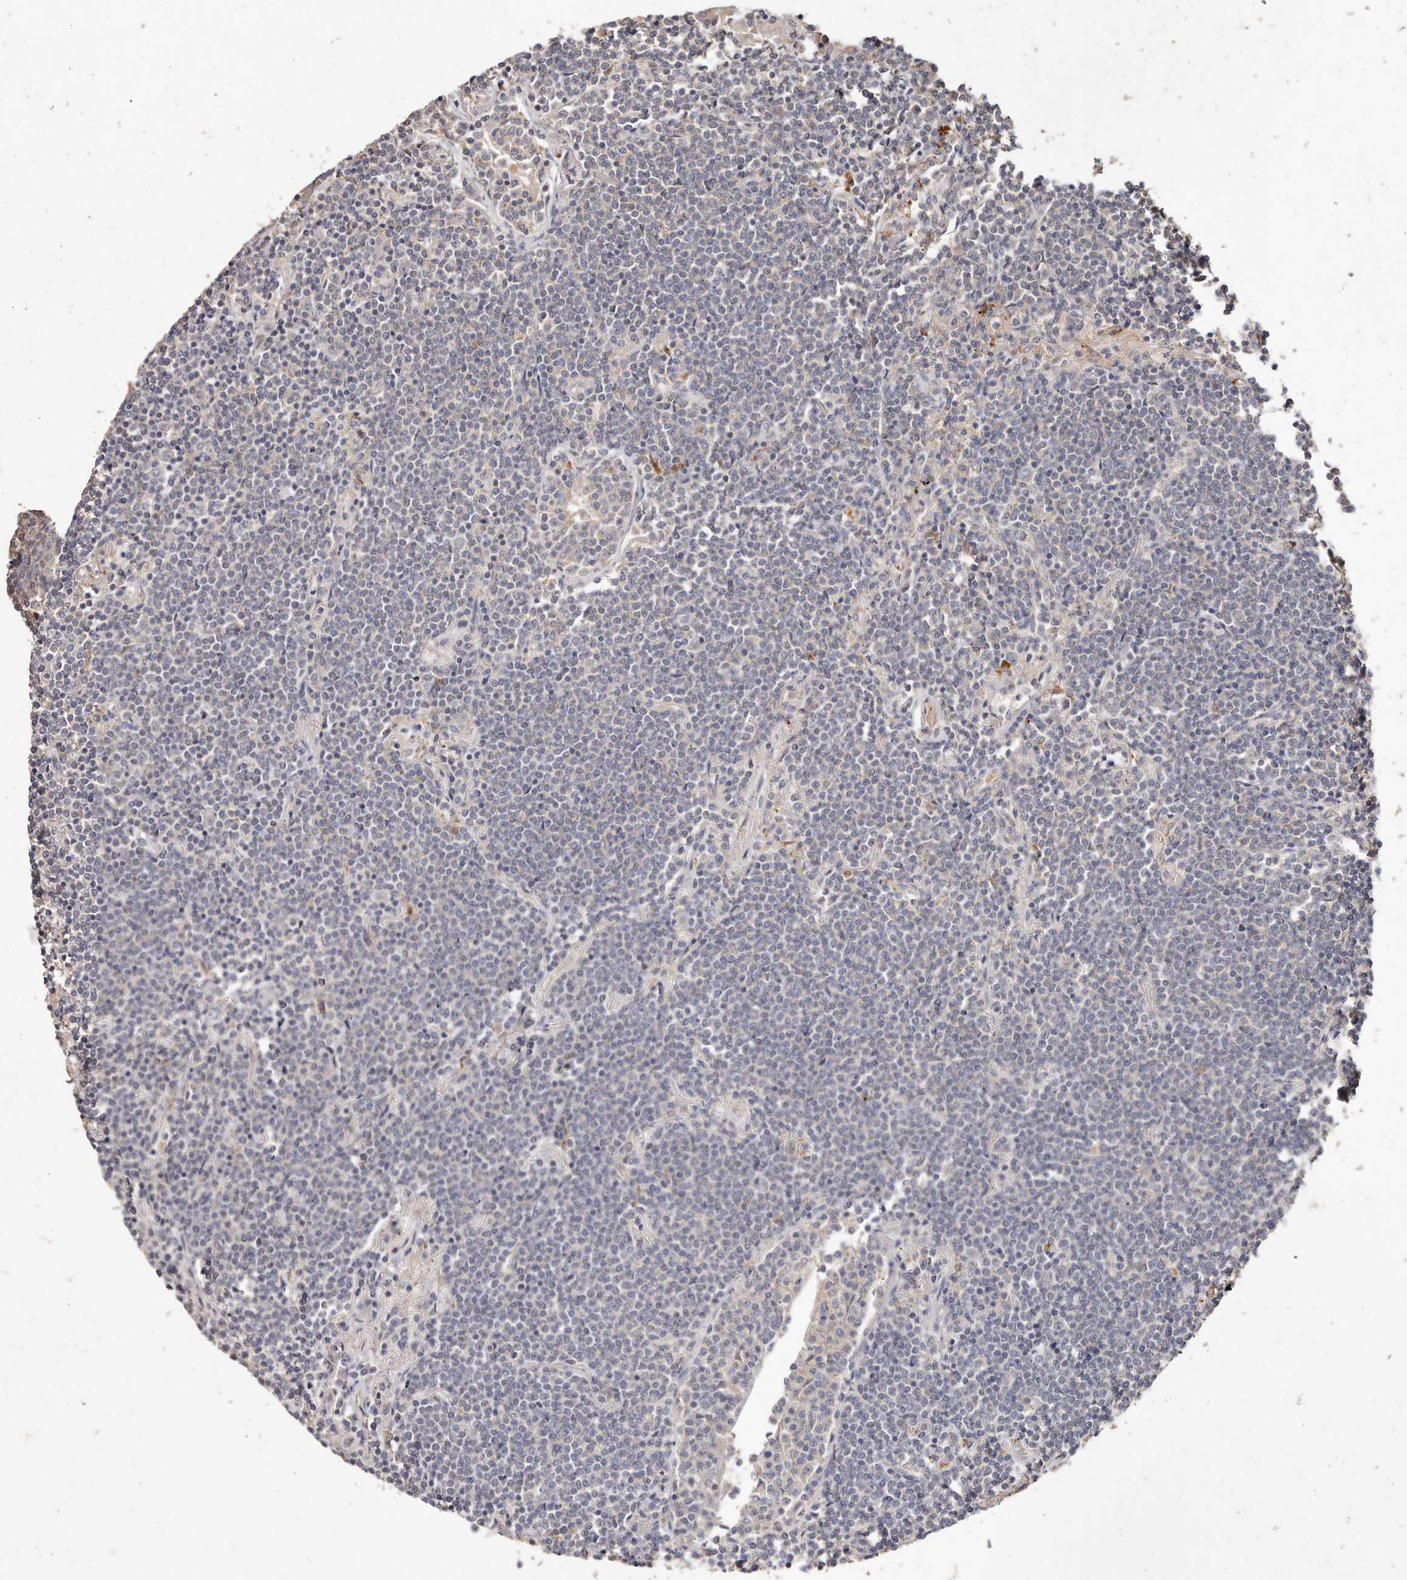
{"staining": {"intensity": "negative", "quantity": "none", "location": "none"}, "tissue": "lymphoma", "cell_type": "Tumor cells", "image_type": "cancer", "snomed": [{"axis": "morphology", "description": "Malignant lymphoma, non-Hodgkin's type, Low grade"}, {"axis": "topography", "description": "Lung"}], "caption": "Immunohistochemical staining of lymphoma exhibits no significant positivity in tumor cells.", "gene": "THBS3", "patient": {"sex": "female", "age": 71}}